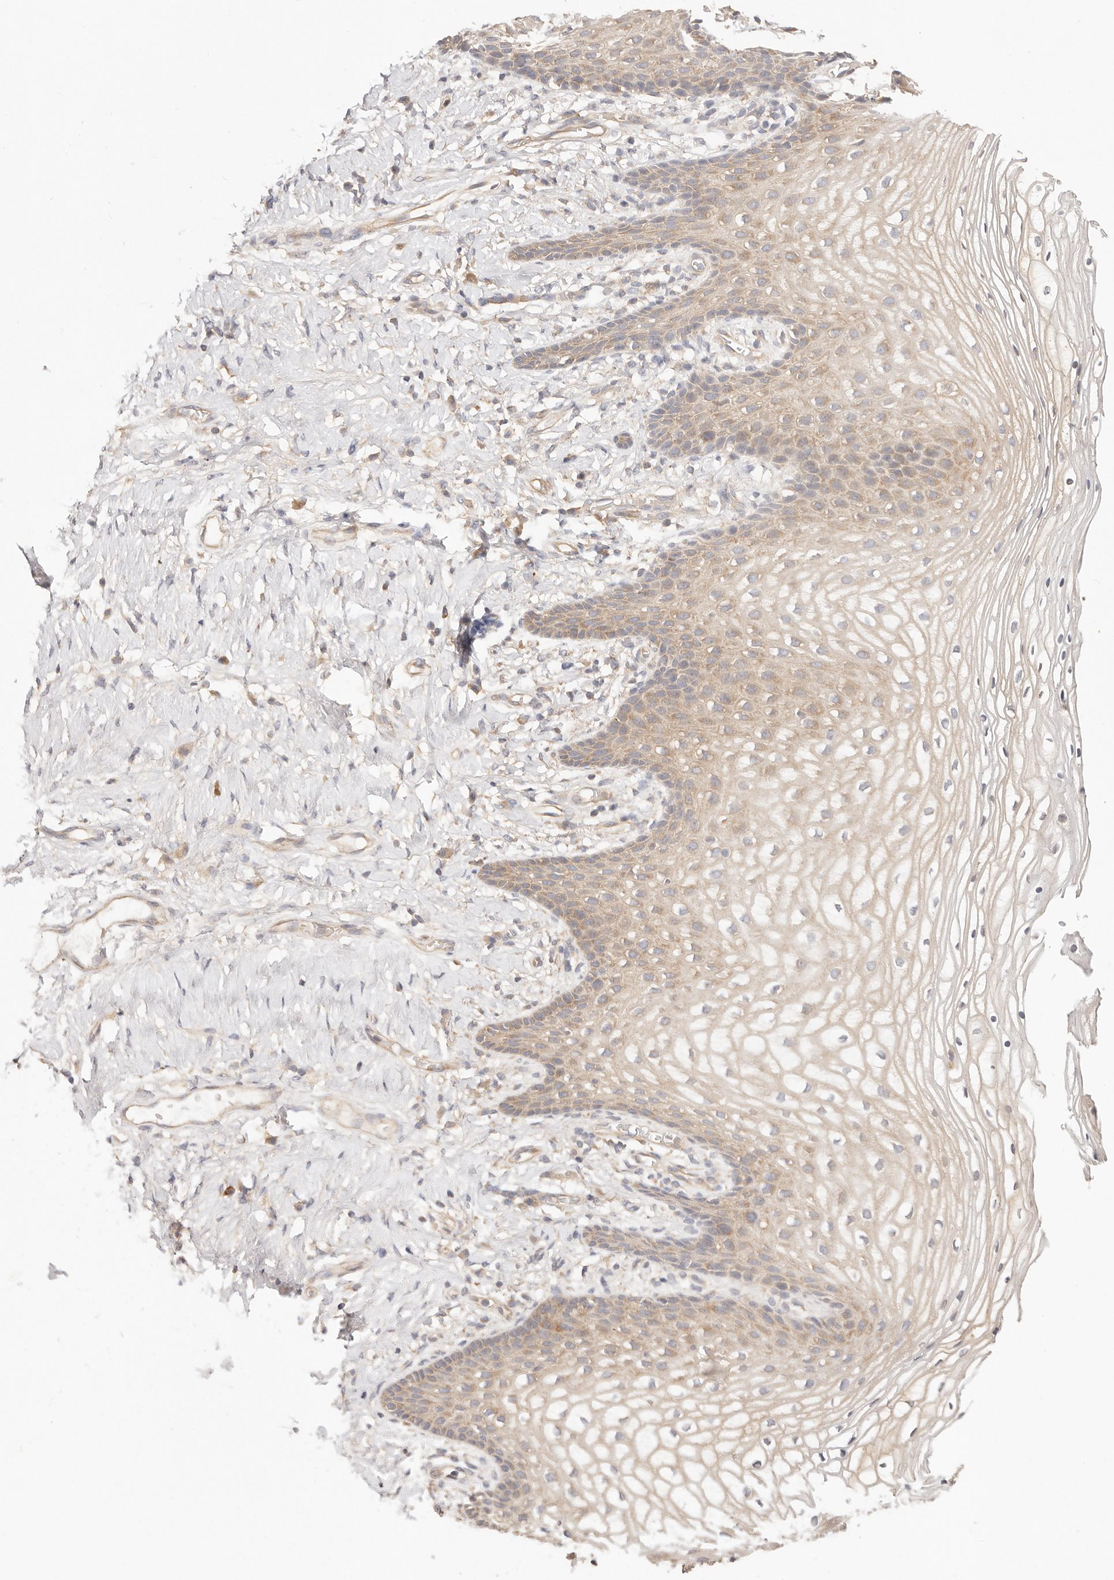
{"staining": {"intensity": "weak", "quantity": "25%-75%", "location": "cytoplasmic/membranous"}, "tissue": "vagina", "cell_type": "Squamous epithelial cells", "image_type": "normal", "snomed": [{"axis": "morphology", "description": "Normal tissue, NOS"}, {"axis": "topography", "description": "Vagina"}], "caption": "Approximately 25%-75% of squamous epithelial cells in normal human vagina display weak cytoplasmic/membranous protein expression as visualized by brown immunohistochemical staining.", "gene": "KCMF1", "patient": {"sex": "female", "age": 60}}